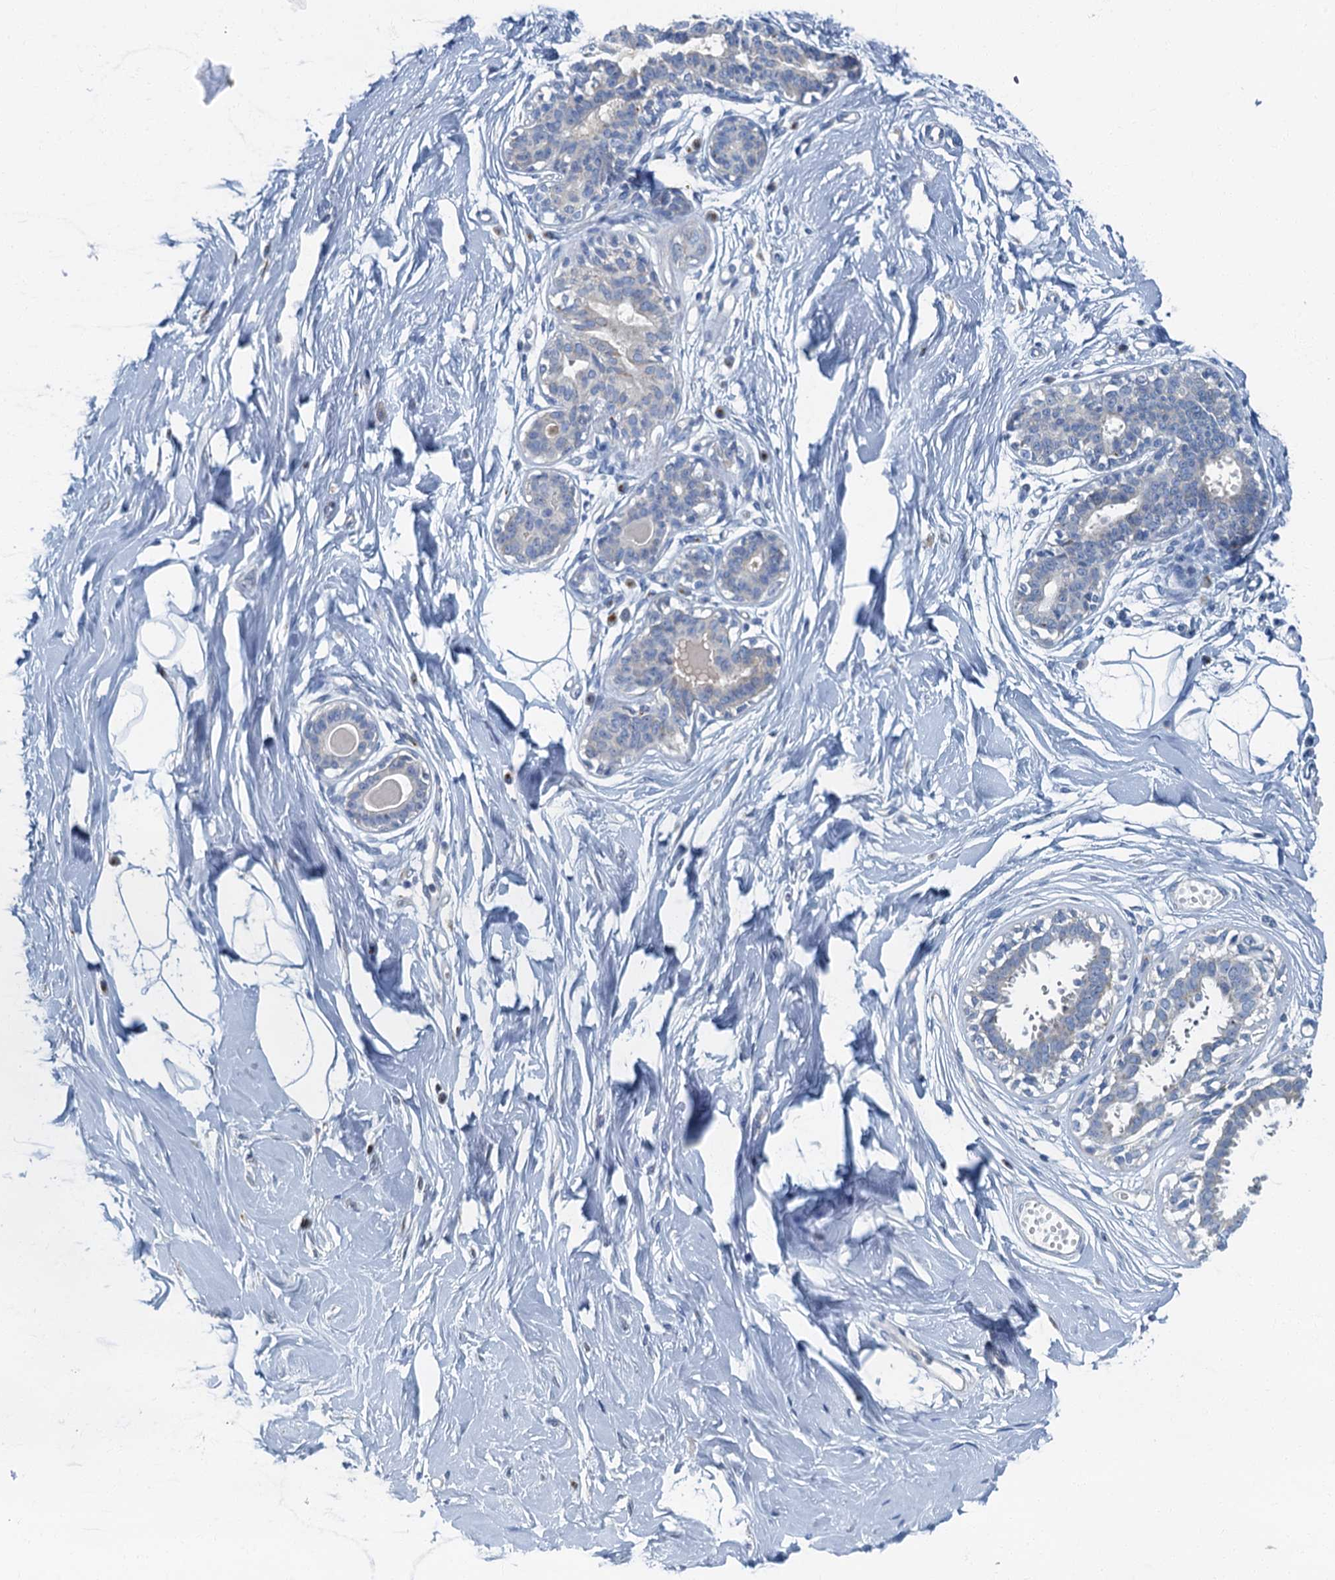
{"staining": {"intensity": "negative", "quantity": "none", "location": "none"}, "tissue": "breast", "cell_type": "Adipocytes", "image_type": "normal", "snomed": [{"axis": "morphology", "description": "Normal tissue, NOS"}, {"axis": "topography", "description": "Breast"}], "caption": "High magnification brightfield microscopy of normal breast stained with DAB (brown) and counterstained with hematoxylin (blue): adipocytes show no significant staining. The staining was performed using DAB to visualize the protein expression in brown, while the nuclei were stained in blue with hematoxylin (Magnification: 20x).", "gene": "LYPD3", "patient": {"sex": "female", "age": 45}}